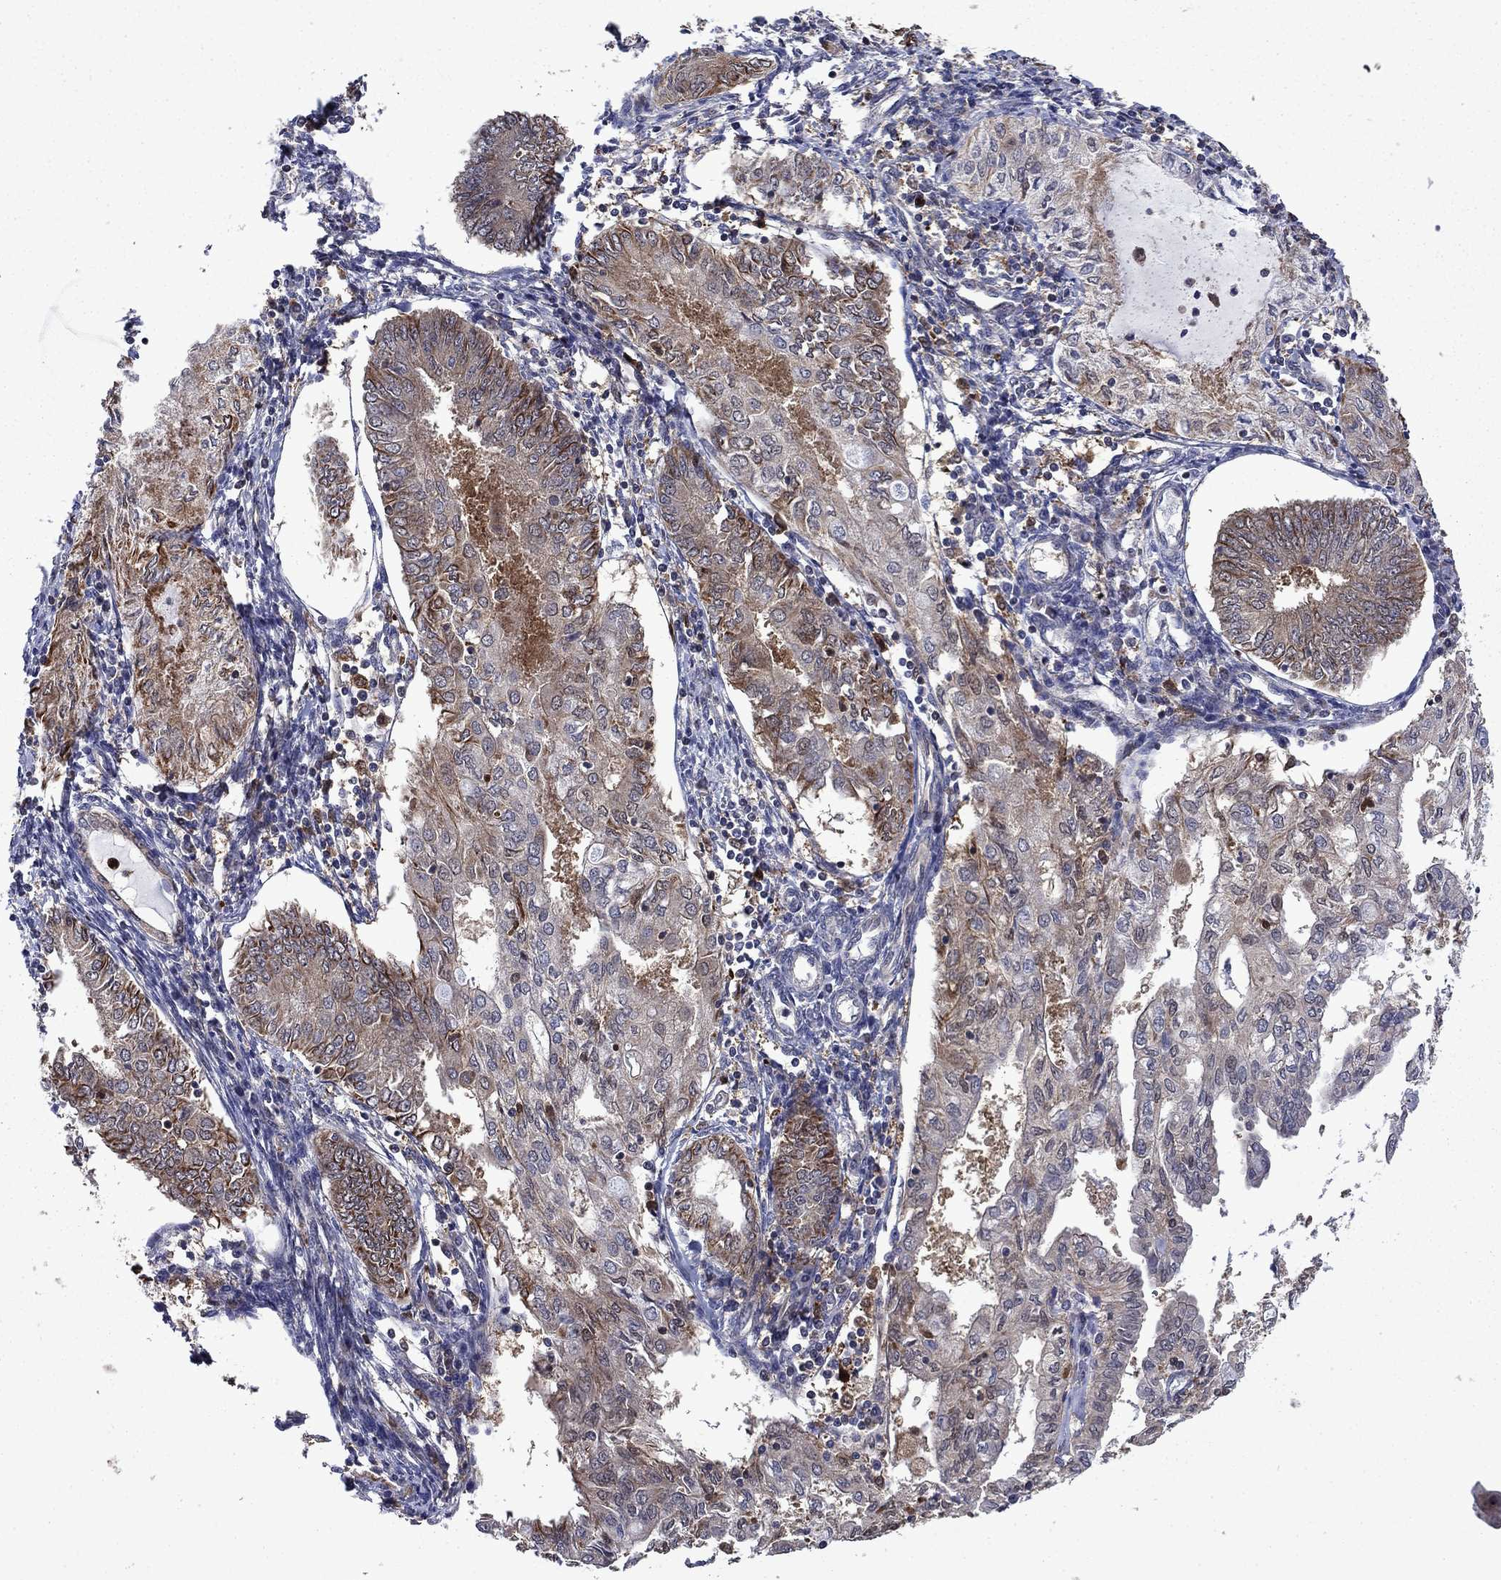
{"staining": {"intensity": "moderate", "quantity": "25%-75%", "location": "cytoplasmic/membranous"}, "tissue": "endometrial cancer", "cell_type": "Tumor cells", "image_type": "cancer", "snomed": [{"axis": "morphology", "description": "Adenocarcinoma, NOS"}, {"axis": "topography", "description": "Endometrium"}], "caption": "Protein positivity by immunohistochemistry (IHC) reveals moderate cytoplasmic/membranous expression in approximately 25%-75% of tumor cells in adenocarcinoma (endometrial).", "gene": "TPMT", "patient": {"sex": "female", "age": 68}}